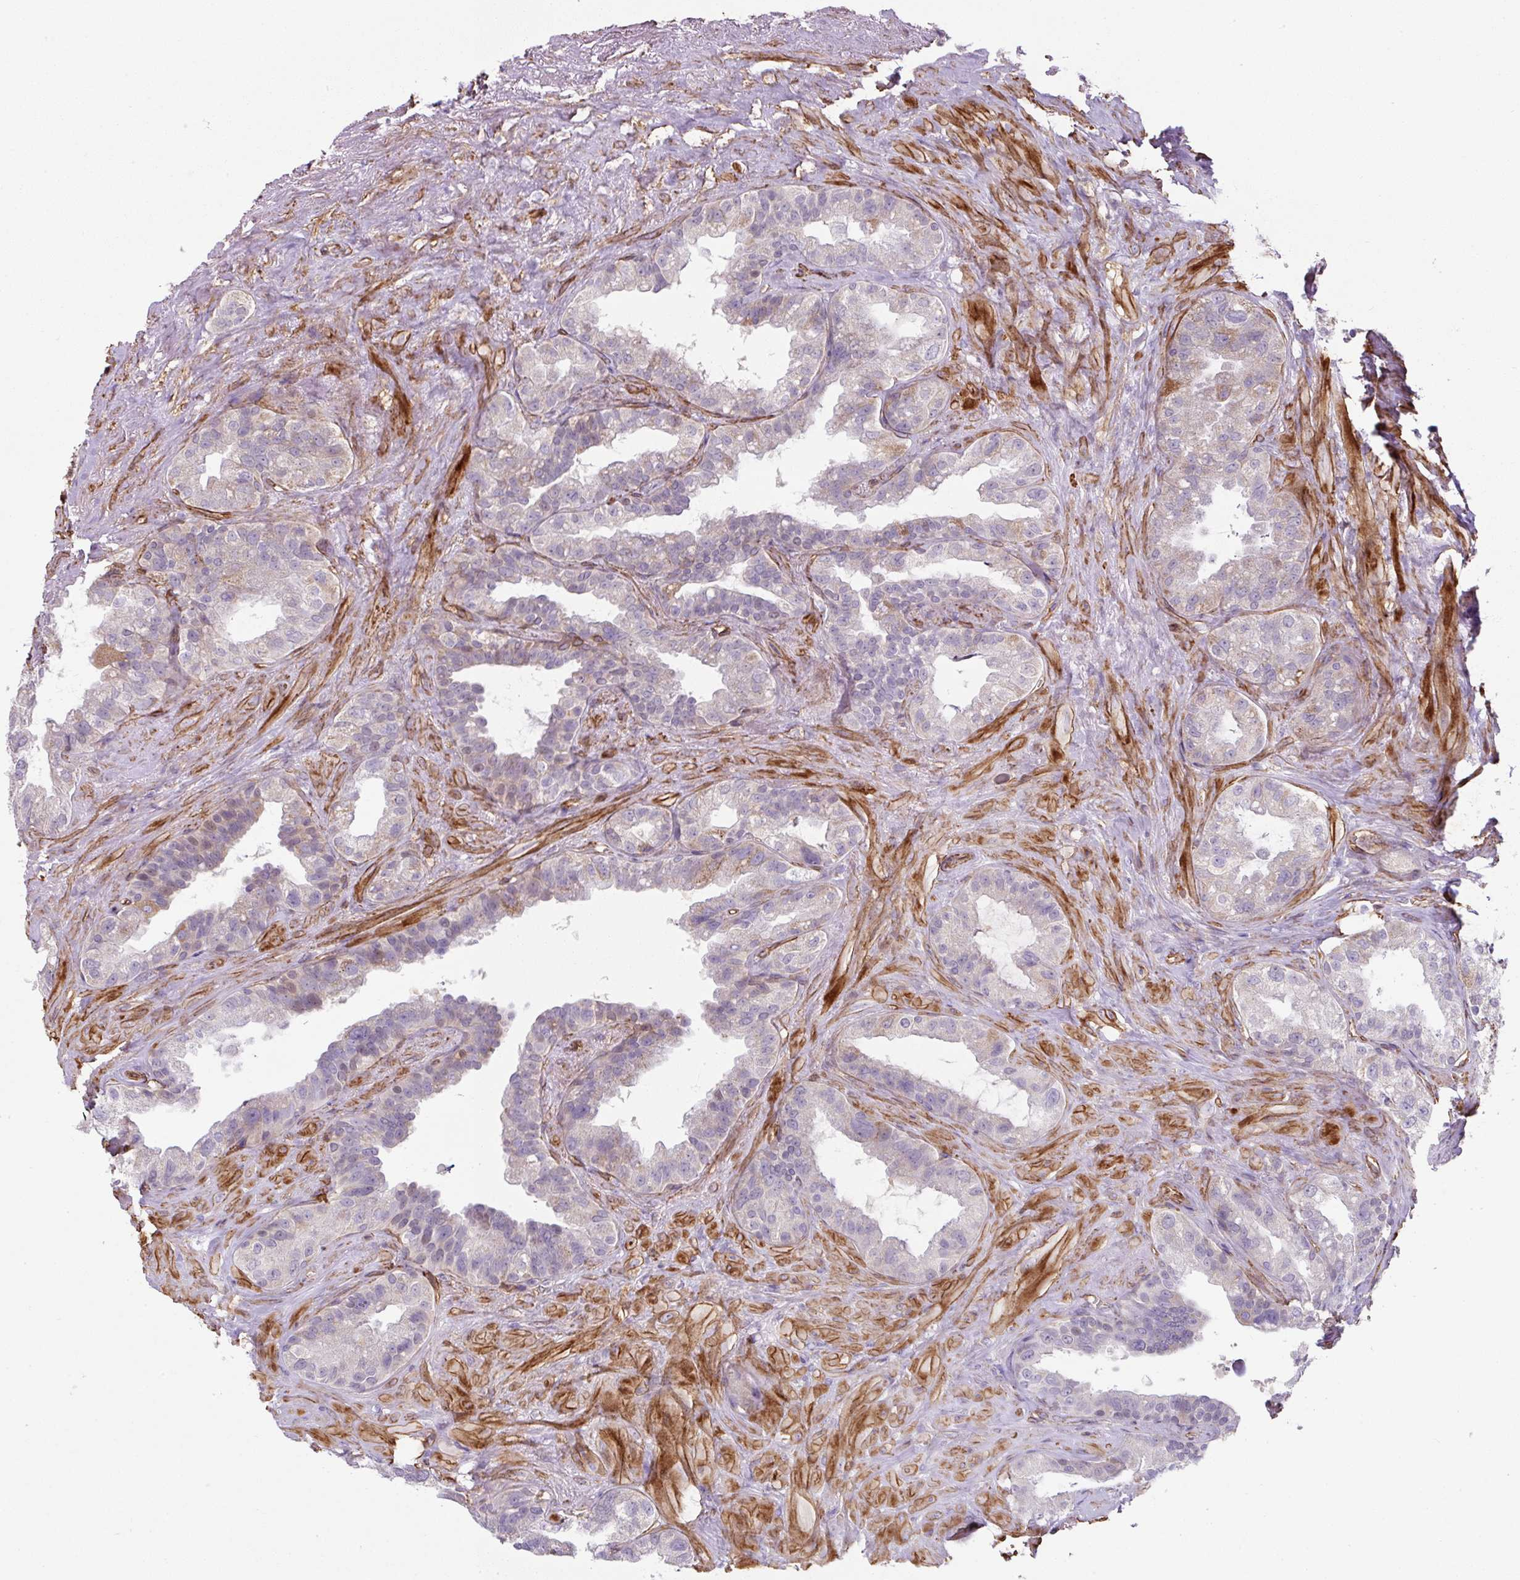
{"staining": {"intensity": "negative", "quantity": "none", "location": "none"}, "tissue": "seminal vesicle", "cell_type": "Glandular cells", "image_type": "normal", "snomed": [{"axis": "morphology", "description": "Normal tissue, NOS"}, {"axis": "topography", "description": "Seminal veicle"}, {"axis": "topography", "description": "Peripheral nerve tissue"}], "caption": "DAB immunohistochemical staining of normal seminal vesicle shows no significant staining in glandular cells.", "gene": "ANKUB1", "patient": {"sex": "male", "age": 76}}